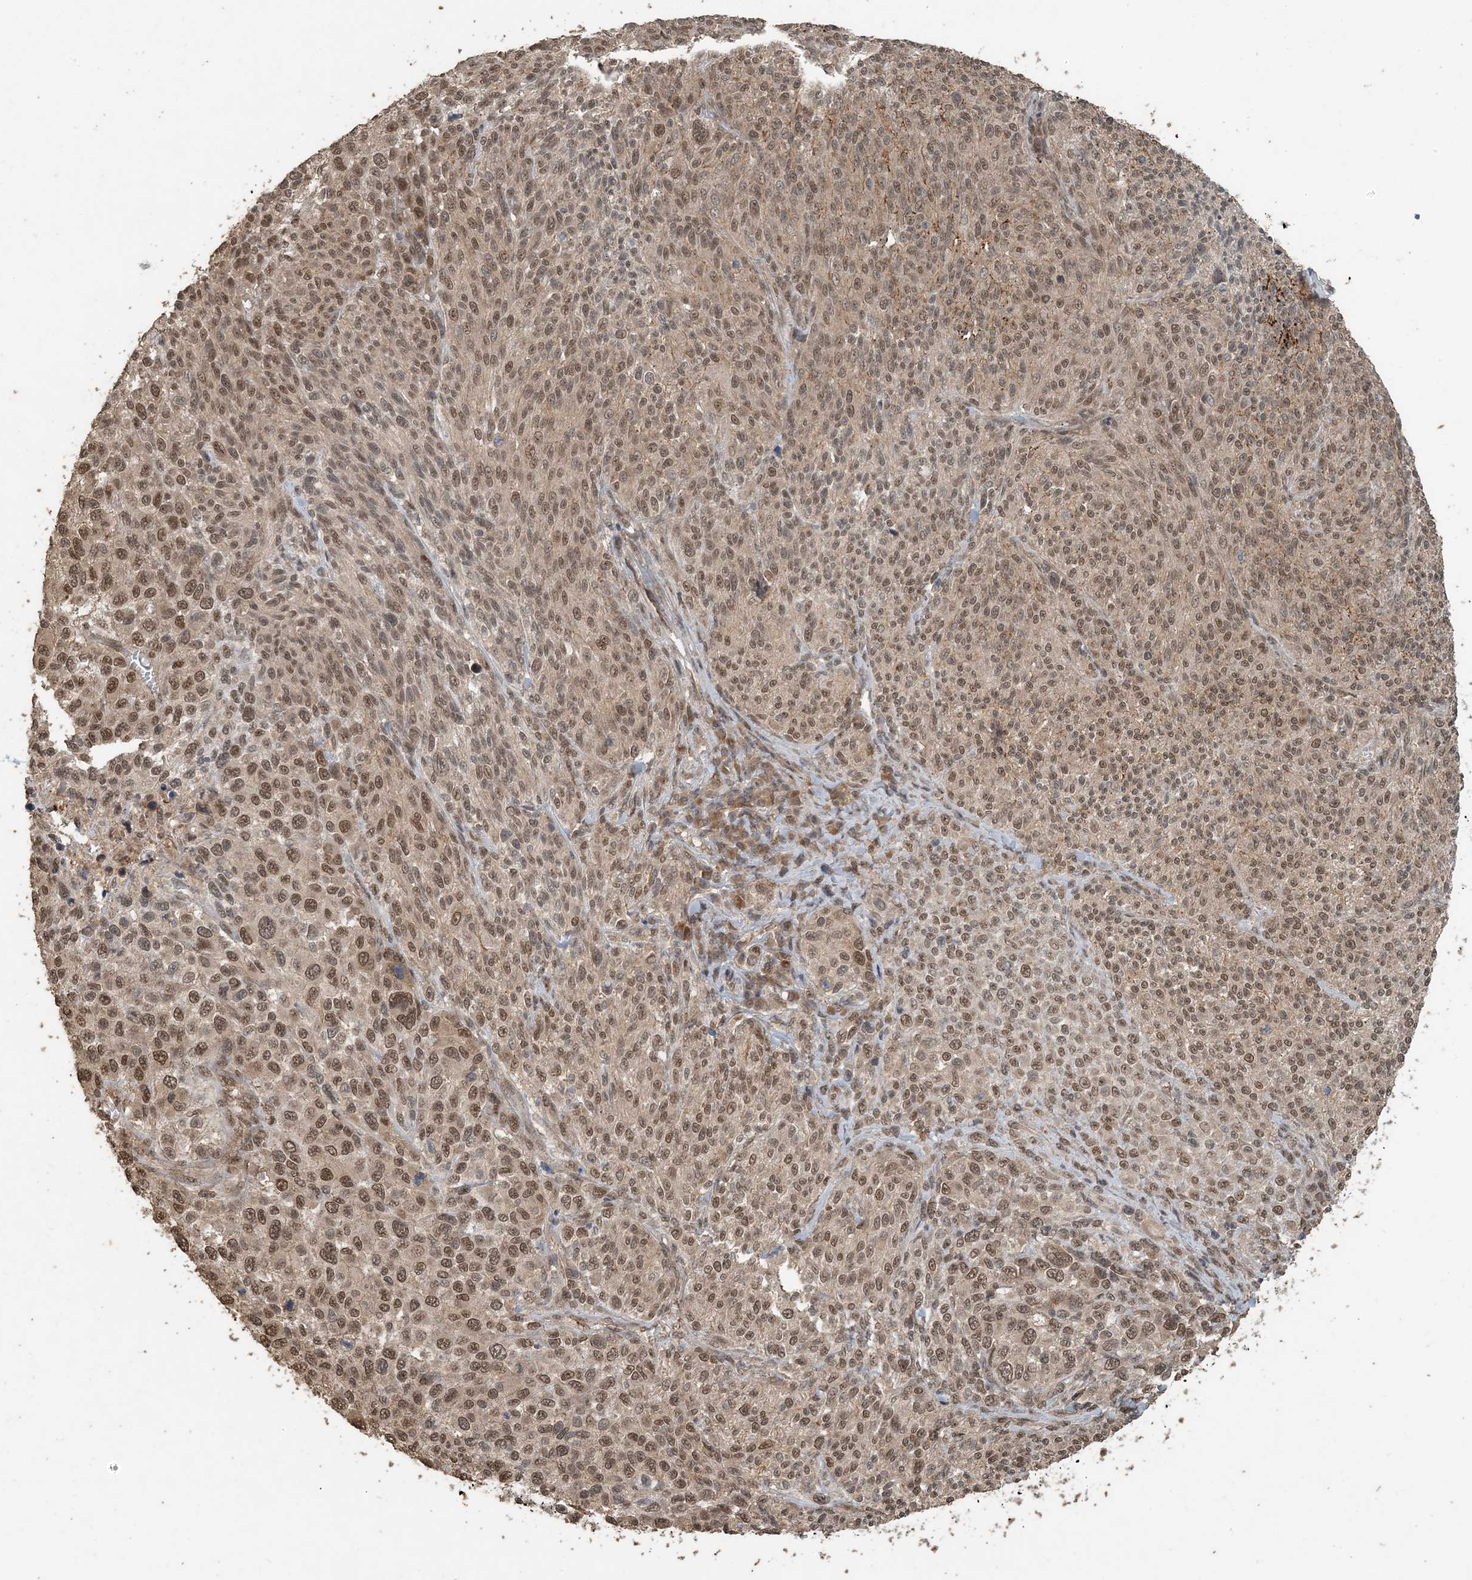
{"staining": {"intensity": "moderate", "quantity": ">75%", "location": "nuclear"}, "tissue": "melanoma", "cell_type": "Tumor cells", "image_type": "cancer", "snomed": [{"axis": "morphology", "description": "Malignant melanoma, NOS"}, {"axis": "topography", "description": "Skin of trunk"}], "caption": "Protein expression analysis of melanoma shows moderate nuclear positivity in about >75% of tumor cells.", "gene": "ZC3H12A", "patient": {"sex": "male", "age": 71}}